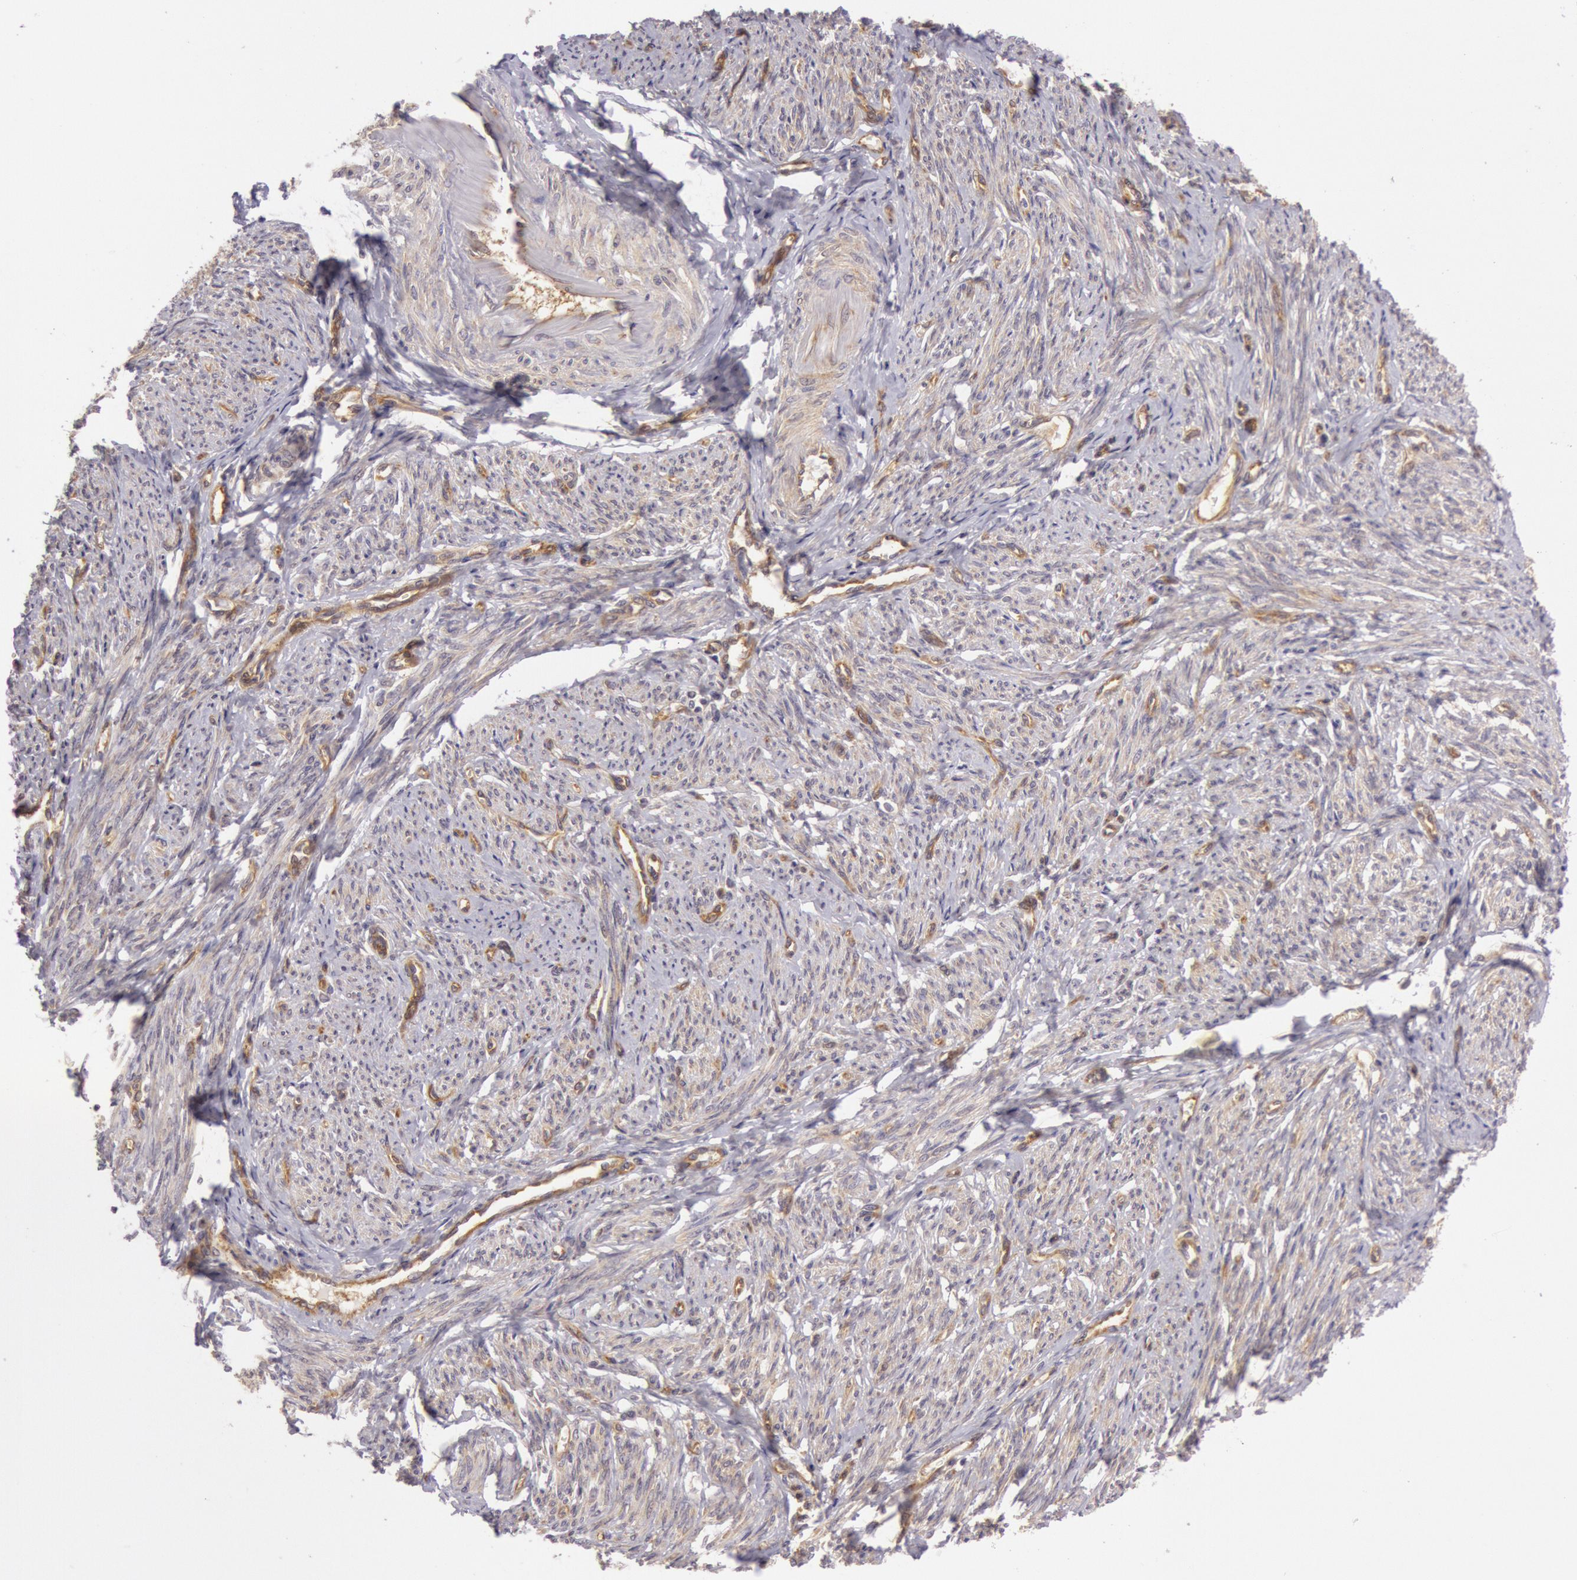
{"staining": {"intensity": "weak", "quantity": "25%-75%", "location": "cytoplasmic/membranous"}, "tissue": "smooth muscle", "cell_type": "Smooth muscle cells", "image_type": "normal", "snomed": [{"axis": "morphology", "description": "Normal tissue, NOS"}, {"axis": "topography", "description": "Smooth muscle"}, {"axis": "topography", "description": "Cervix"}], "caption": "Brown immunohistochemical staining in benign smooth muscle shows weak cytoplasmic/membranous positivity in about 25%-75% of smooth muscle cells.", "gene": "CHUK", "patient": {"sex": "female", "age": 70}}